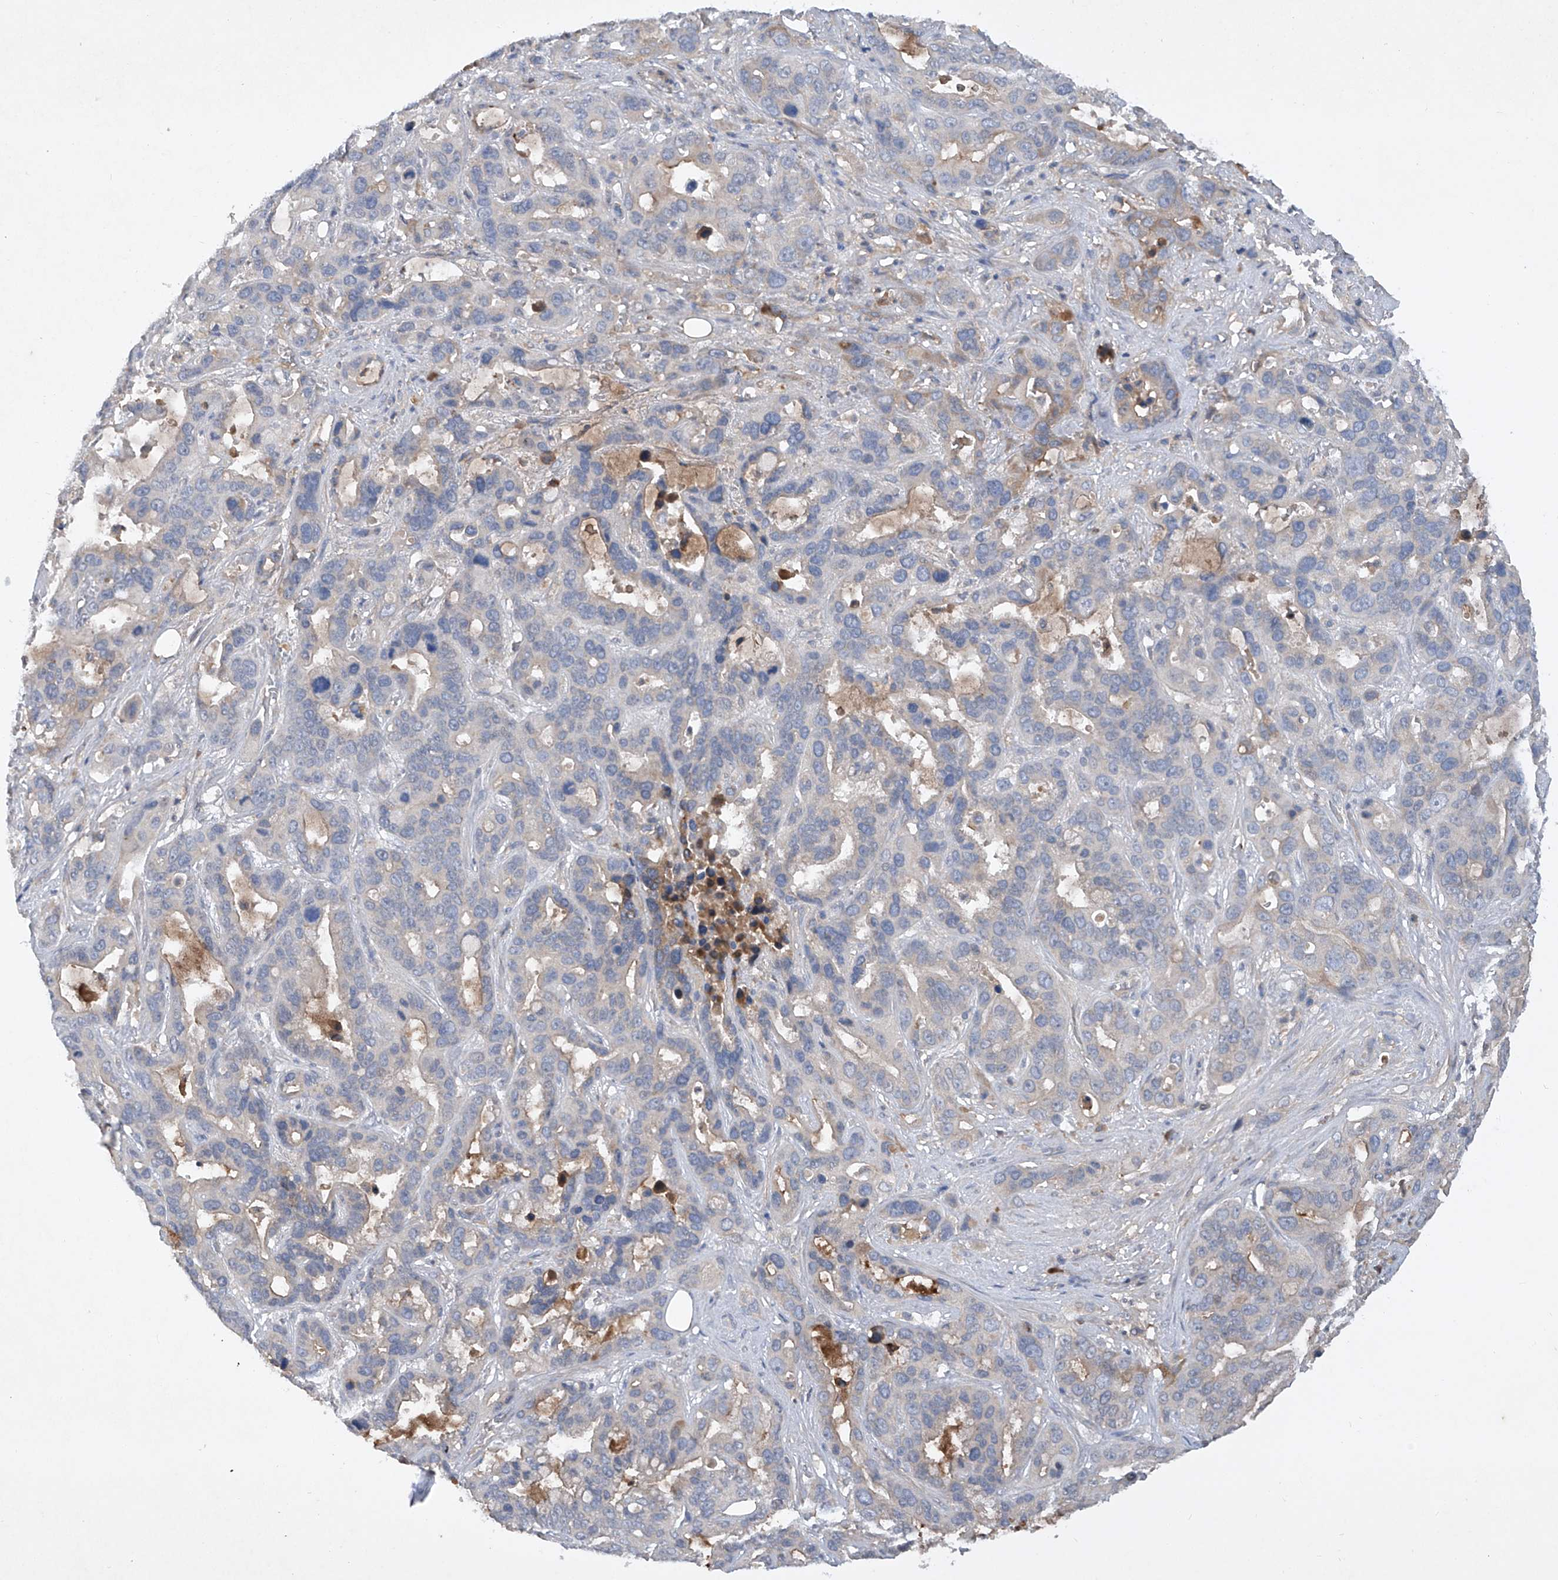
{"staining": {"intensity": "negative", "quantity": "none", "location": "none"}, "tissue": "liver cancer", "cell_type": "Tumor cells", "image_type": "cancer", "snomed": [{"axis": "morphology", "description": "Cholangiocarcinoma"}, {"axis": "topography", "description": "Liver"}], "caption": "IHC image of neoplastic tissue: liver cancer stained with DAB (3,3'-diaminobenzidine) shows no significant protein staining in tumor cells.", "gene": "HAS3", "patient": {"sex": "female", "age": 65}}